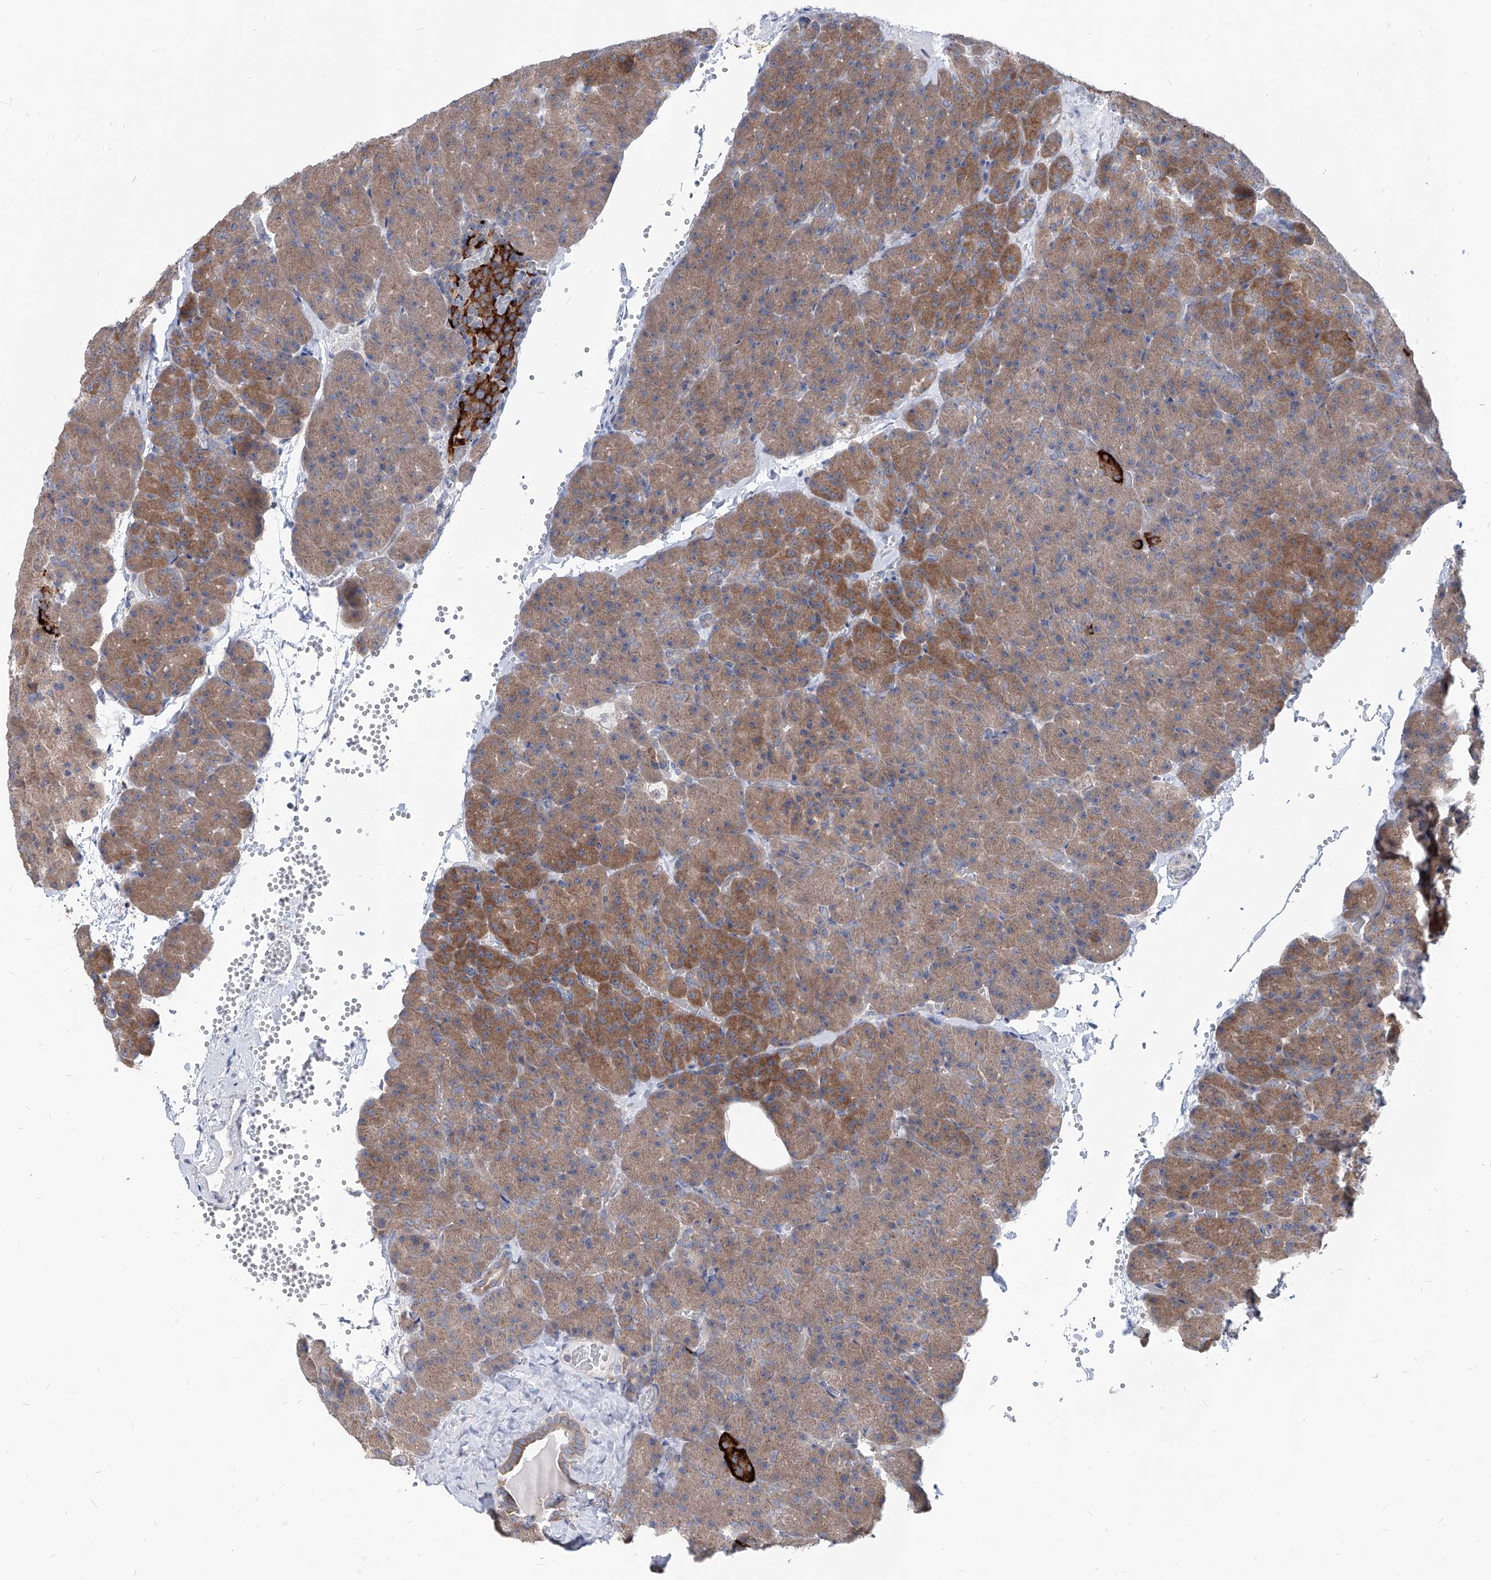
{"staining": {"intensity": "moderate", "quantity": ">75%", "location": "cytoplasmic/membranous"}, "tissue": "pancreas", "cell_type": "Exocrine glandular cells", "image_type": "normal", "snomed": [{"axis": "morphology", "description": "Normal tissue, NOS"}, {"axis": "morphology", "description": "Carcinoid, malignant, NOS"}, {"axis": "topography", "description": "Pancreas"}], "caption": "An IHC image of unremarkable tissue is shown. Protein staining in brown labels moderate cytoplasmic/membranous positivity in pancreas within exocrine glandular cells. The staining is performed using DAB brown chromogen to label protein expression. The nuclei are counter-stained blue using hematoxylin.", "gene": "AGPS", "patient": {"sex": "female", "age": 35}}